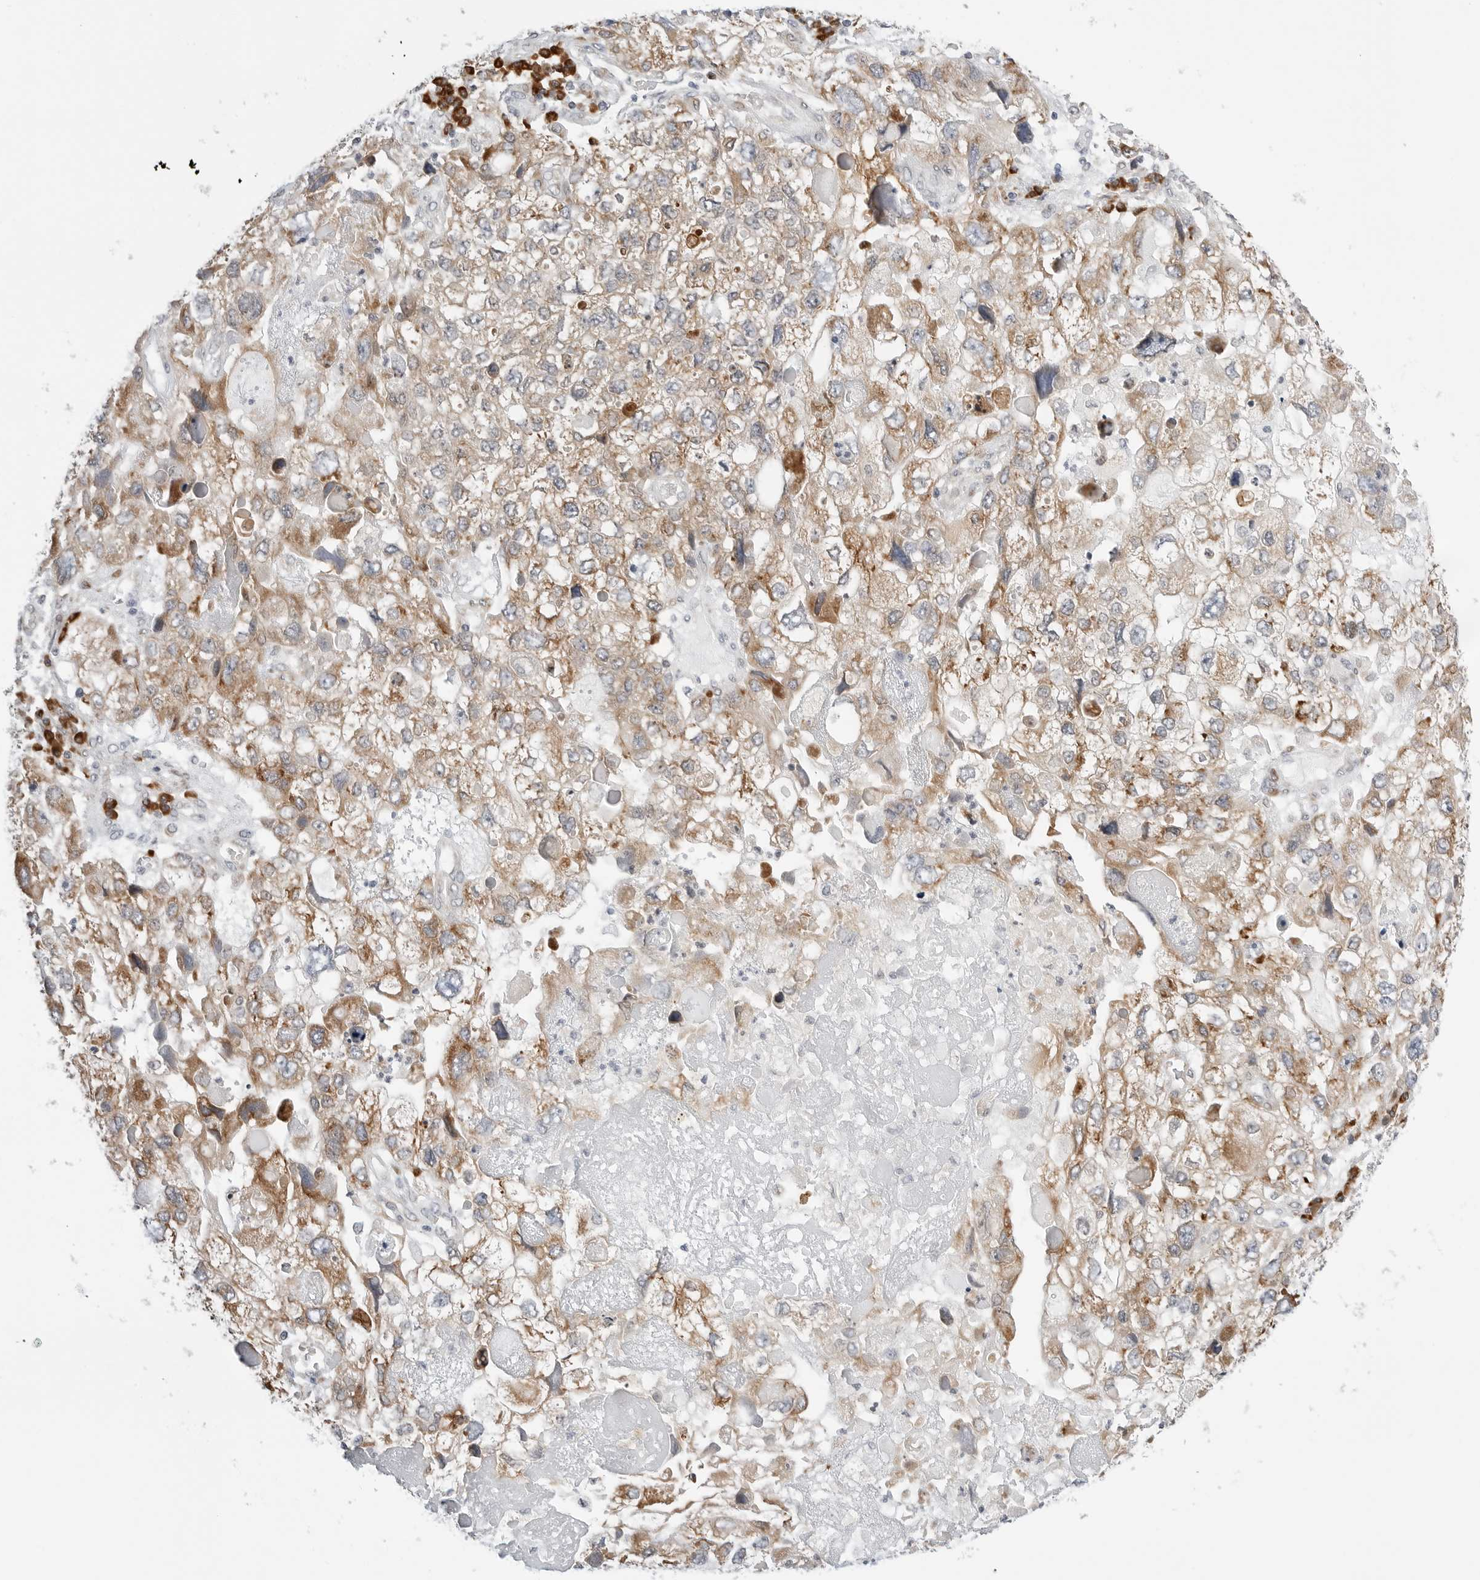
{"staining": {"intensity": "moderate", "quantity": ">75%", "location": "cytoplasmic/membranous"}, "tissue": "endometrial cancer", "cell_type": "Tumor cells", "image_type": "cancer", "snomed": [{"axis": "morphology", "description": "Adenocarcinoma, NOS"}, {"axis": "topography", "description": "Endometrium"}], "caption": "This micrograph reveals IHC staining of endometrial cancer (adenocarcinoma), with medium moderate cytoplasmic/membranous expression in approximately >75% of tumor cells.", "gene": "RPN1", "patient": {"sex": "female", "age": 49}}